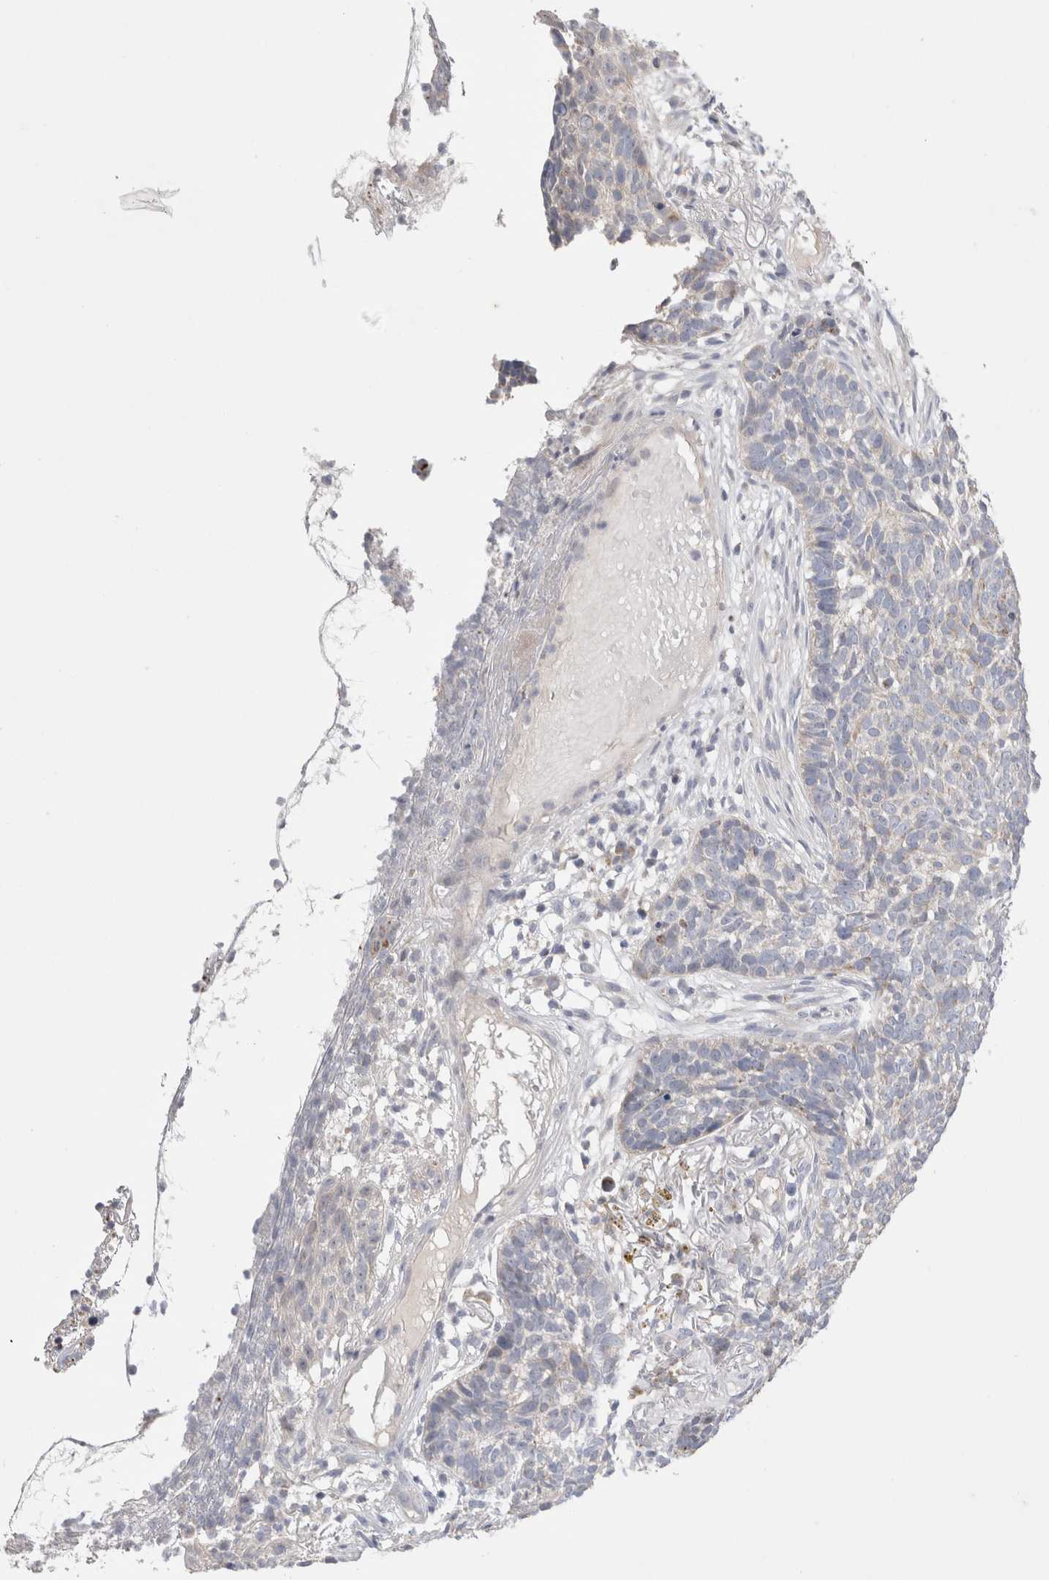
{"staining": {"intensity": "negative", "quantity": "none", "location": "none"}, "tissue": "skin cancer", "cell_type": "Tumor cells", "image_type": "cancer", "snomed": [{"axis": "morphology", "description": "Basal cell carcinoma"}, {"axis": "topography", "description": "Skin"}], "caption": "IHC image of basal cell carcinoma (skin) stained for a protein (brown), which demonstrates no positivity in tumor cells.", "gene": "CHADL", "patient": {"sex": "male", "age": 85}}